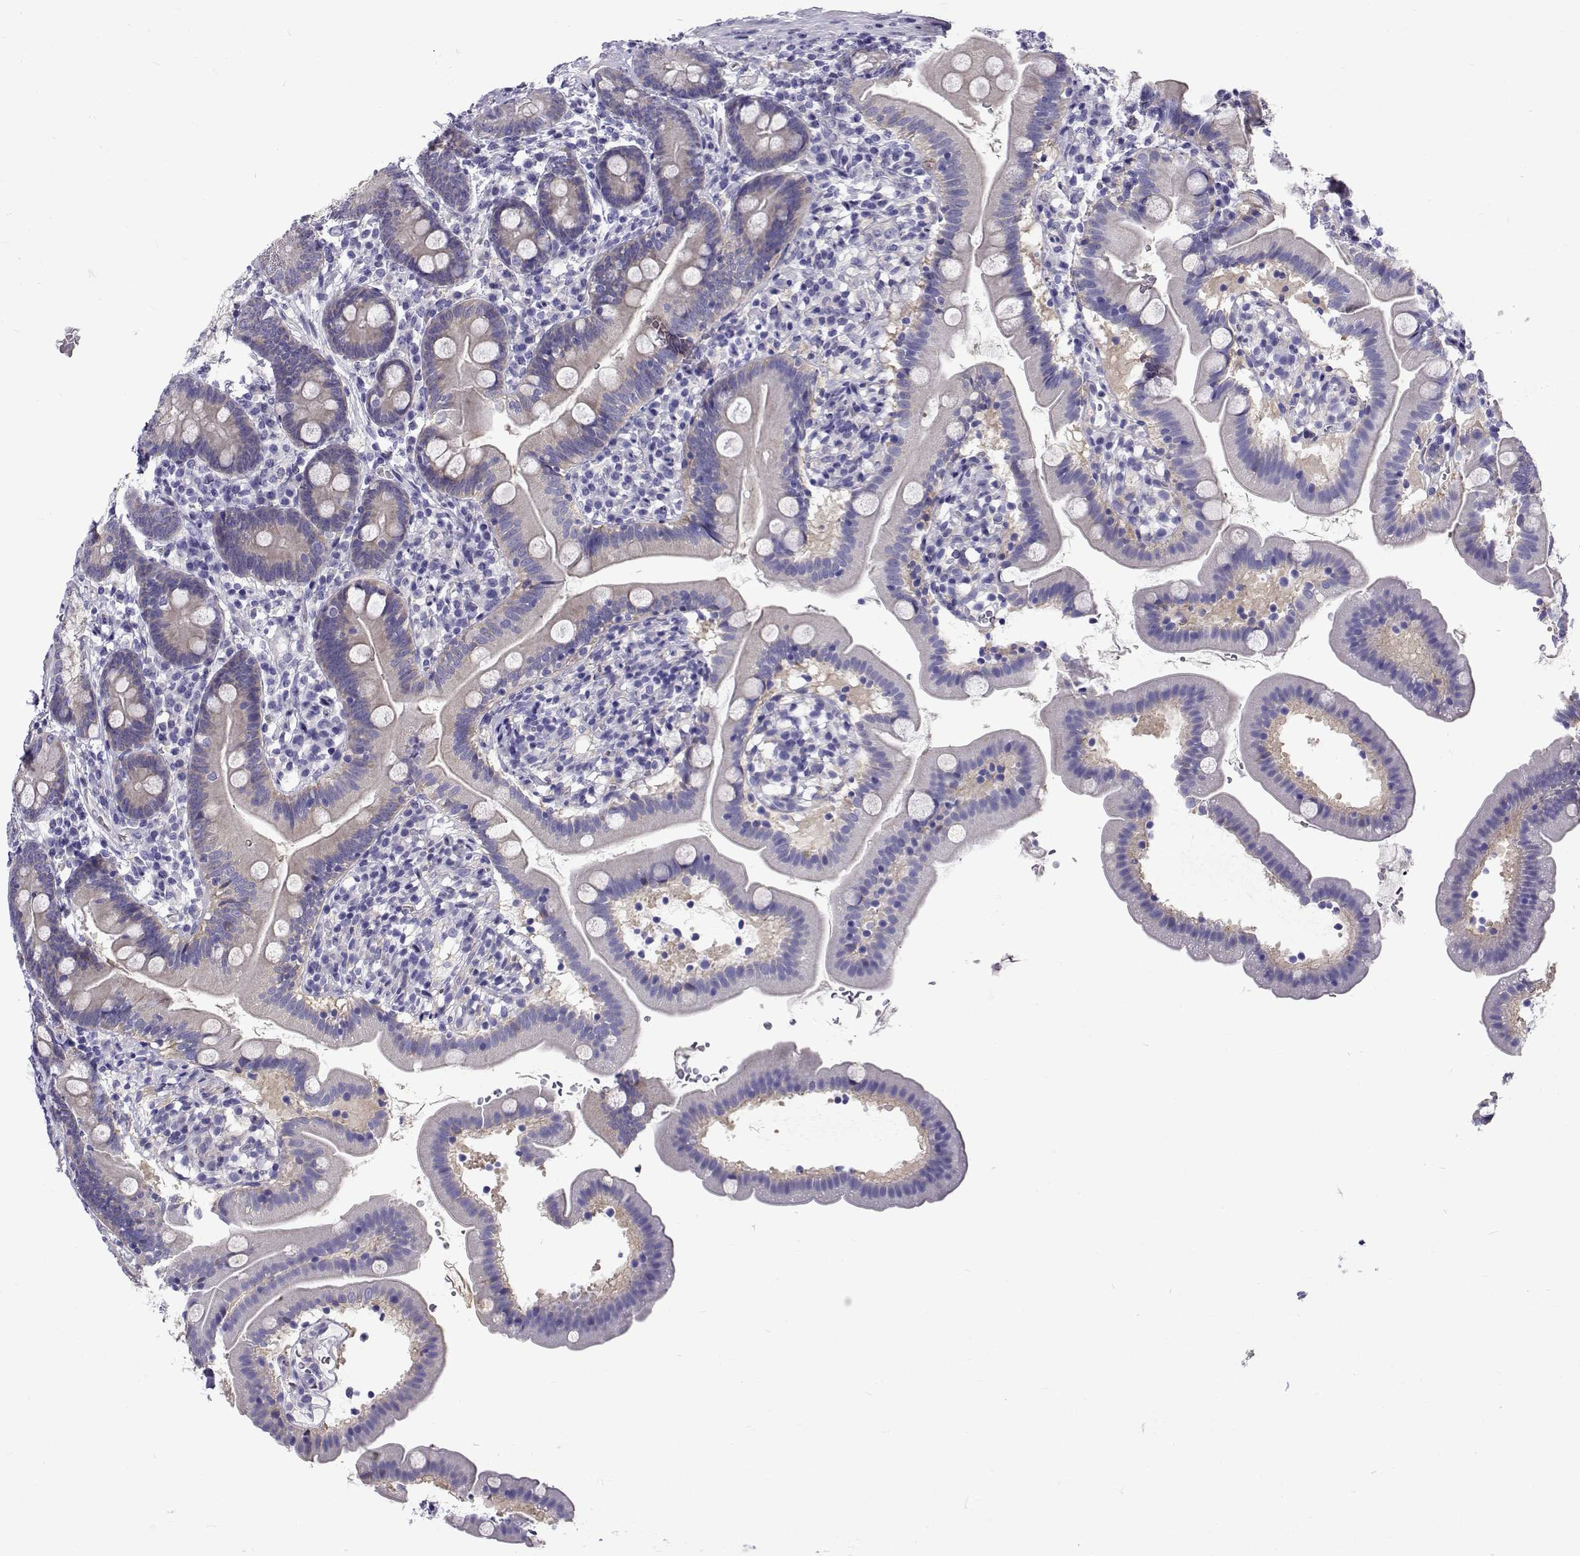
{"staining": {"intensity": "weak", "quantity": "<25%", "location": "cytoplasmic/membranous"}, "tissue": "duodenum", "cell_type": "Glandular cells", "image_type": "normal", "snomed": [{"axis": "morphology", "description": "Normal tissue, NOS"}, {"axis": "topography", "description": "Duodenum"}], "caption": "An immunohistochemistry micrograph of unremarkable duodenum is shown. There is no staining in glandular cells of duodenum.", "gene": "IGSF1", "patient": {"sex": "female", "age": 67}}